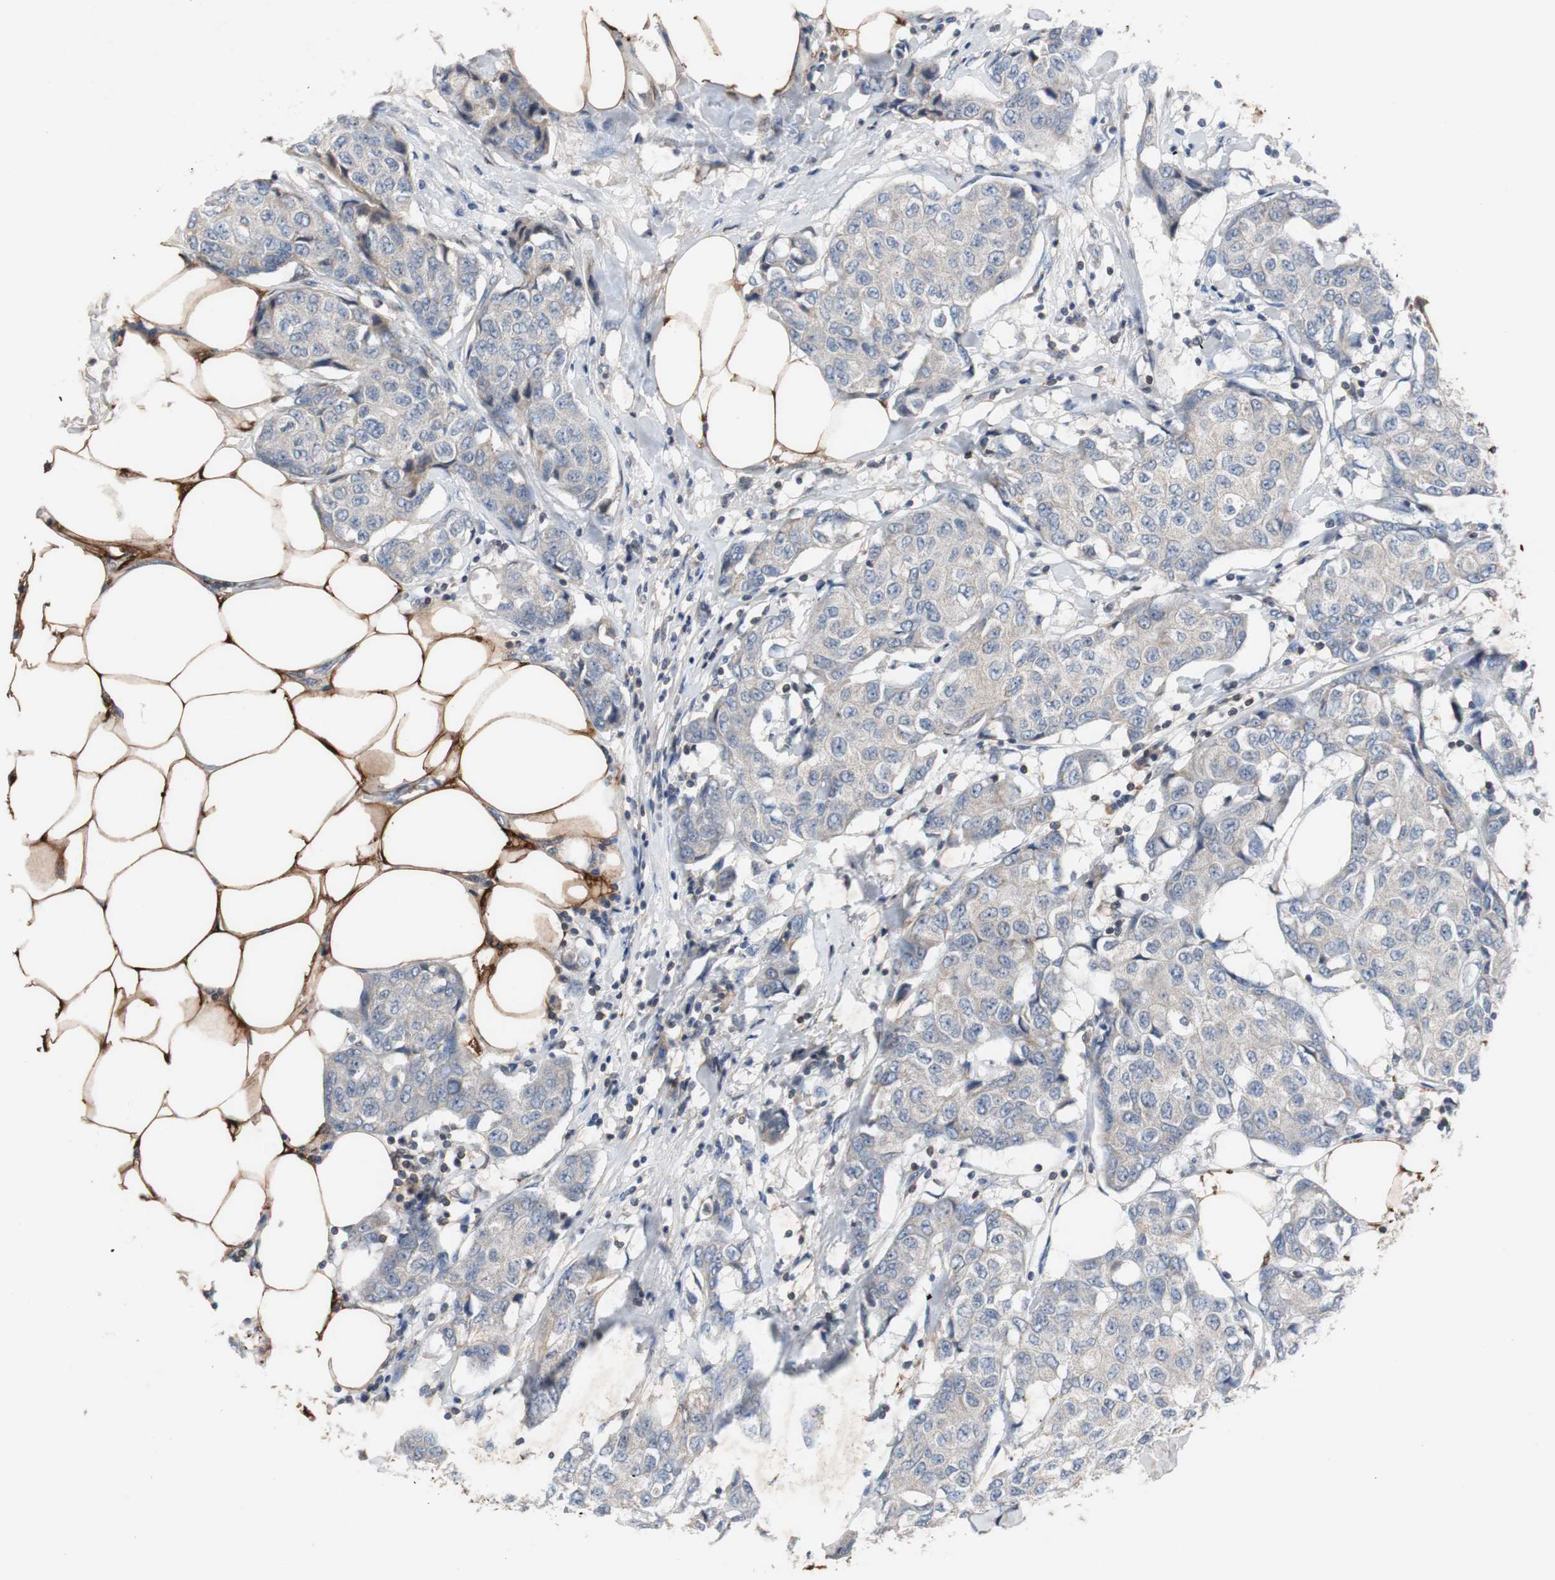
{"staining": {"intensity": "weak", "quantity": "<25%", "location": "cytoplasmic/membranous"}, "tissue": "breast cancer", "cell_type": "Tumor cells", "image_type": "cancer", "snomed": [{"axis": "morphology", "description": "Duct carcinoma"}, {"axis": "topography", "description": "Breast"}], "caption": "This is an IHC image of breast cancer (infiltrating ductal carcinoma). There is no positivity in tumor cells.", "gene": "CALB2", "patient": {"sex": "female", "age": 80}}